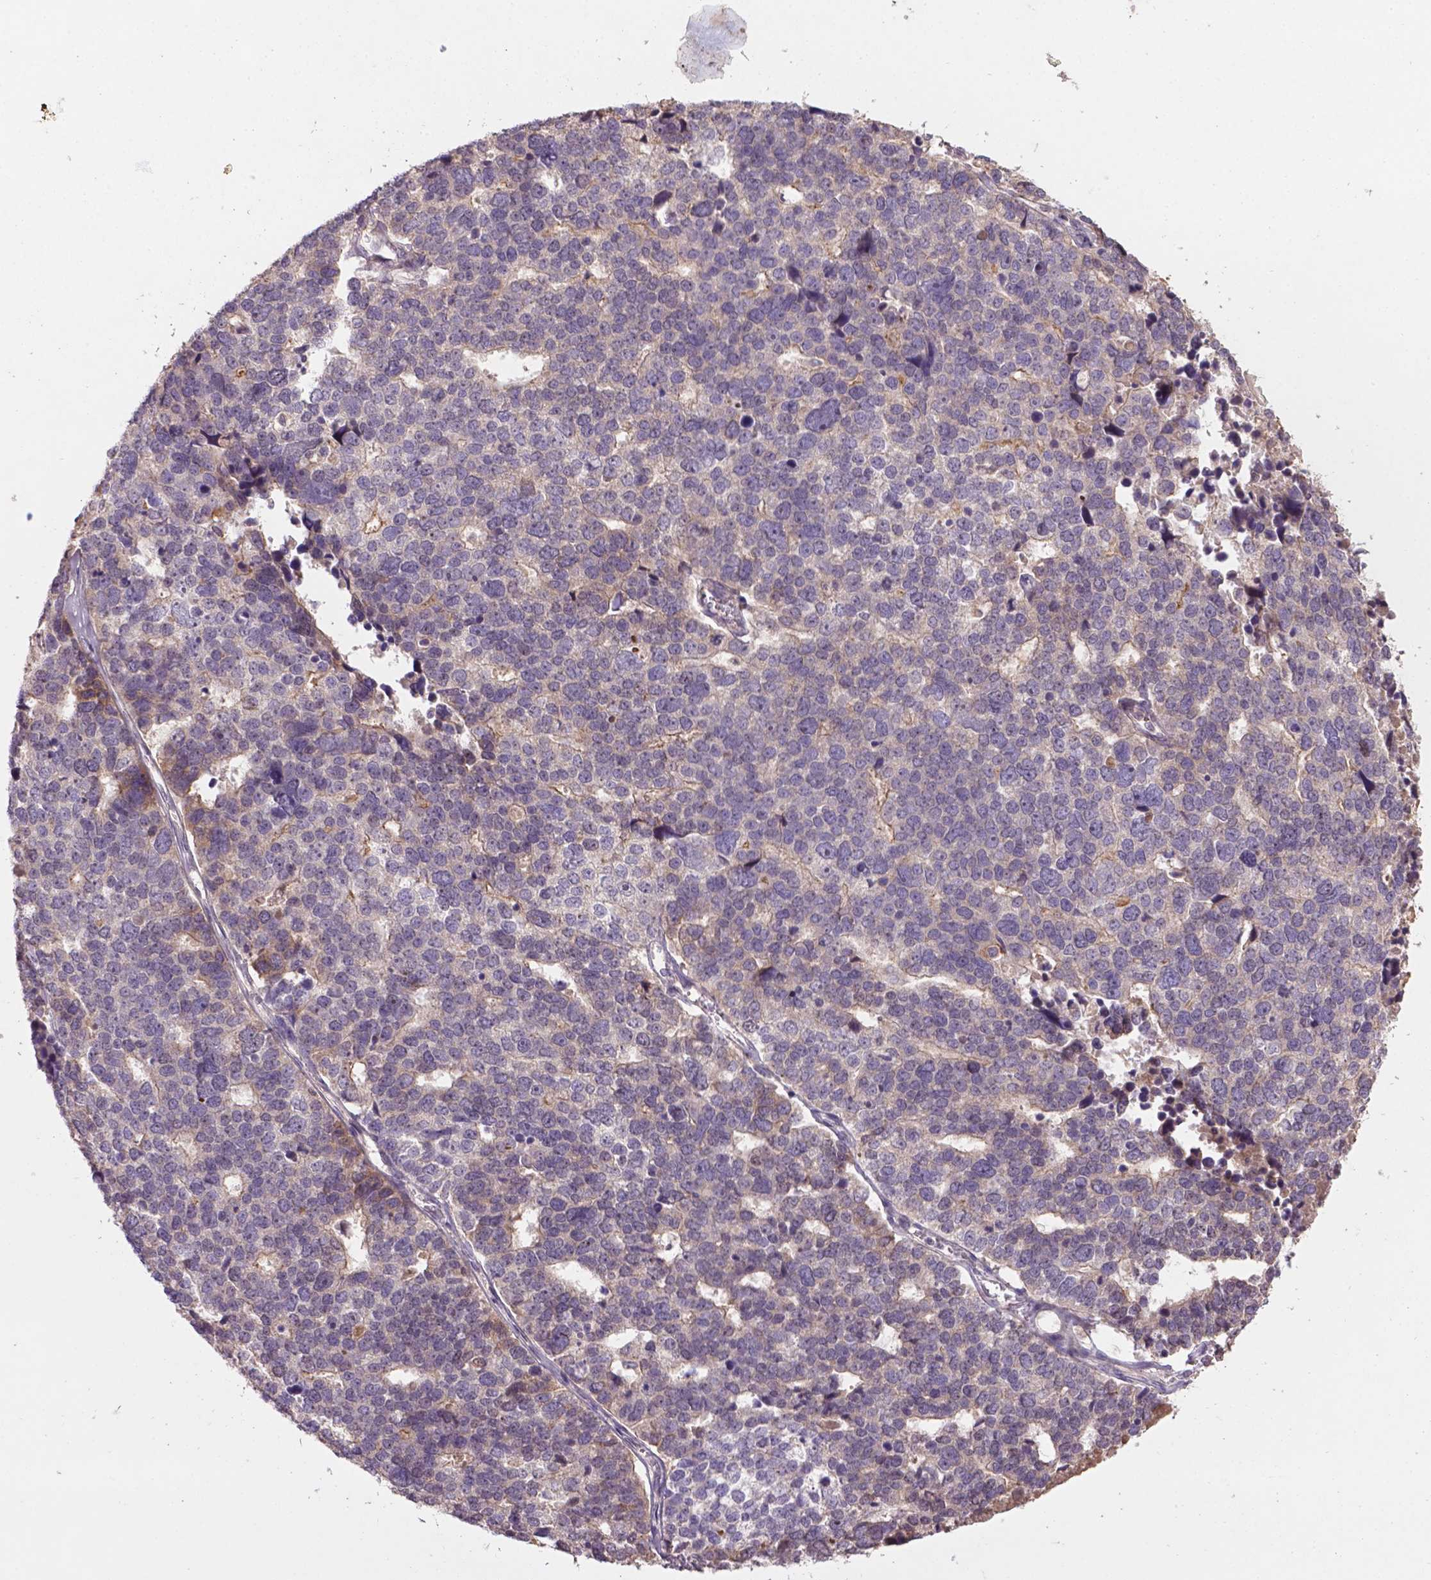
{"staining": {"intensity": "negative", "quantity": "none", "location": "none"}, "tissue": "stomach cancer", "cell_type": "Tumor cells", "image_type": "cancer", "snomed": [{"axis": "morphology", "description": "Adenocarcinoma, NOS"}, {"axis": "topography", "description": "Stomach"}], "caption": "Immunohistochemical staining of human adenocarcinoma (stomach) reveals no significant expression in tumor cells. (DAB (3,3'-diaminobenzidine) IHC with hematoxylin counter stain).", "gene": "SOX17", "patient": {"sex": "male", "age": 69}}